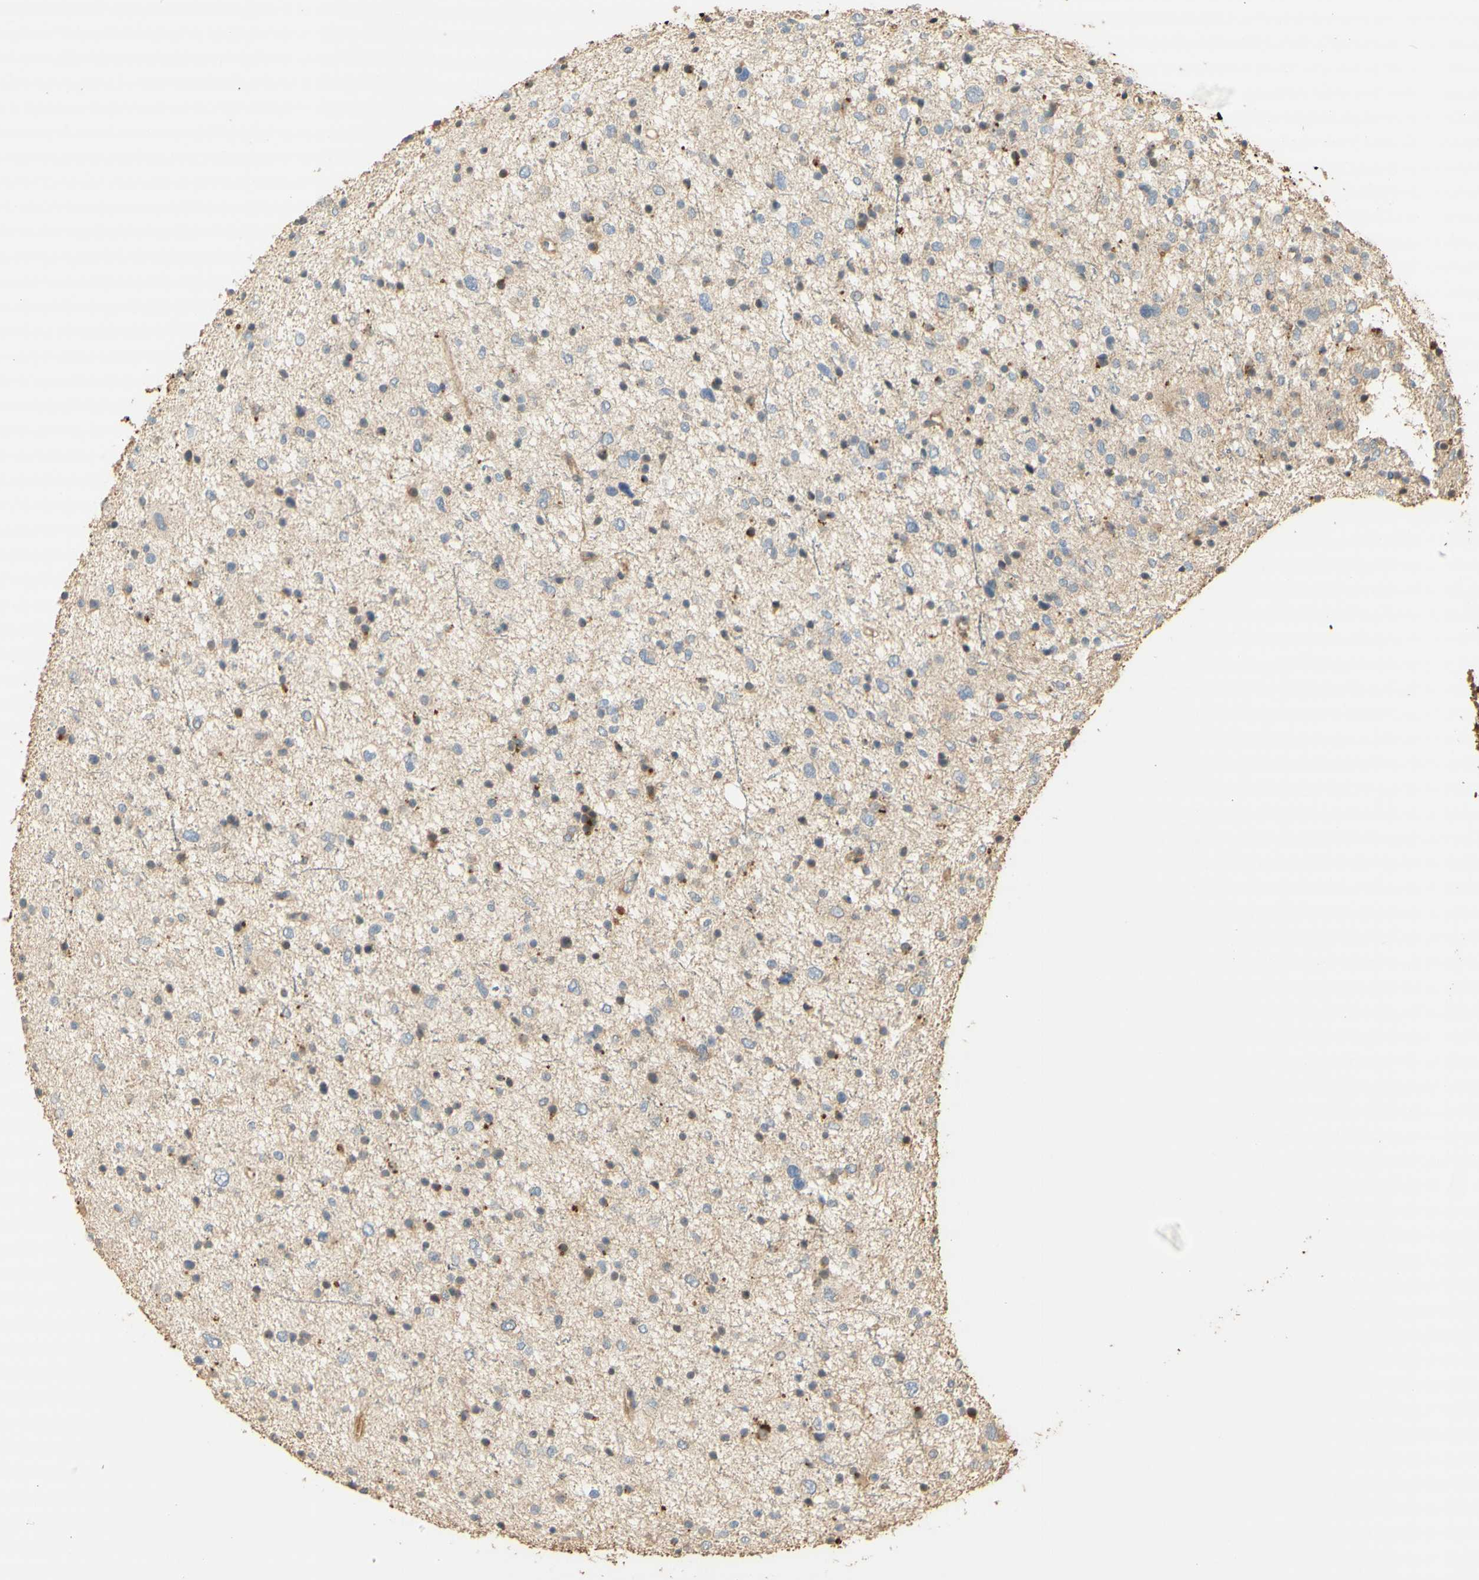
{"staining": {"intensity": "strong", "quantity": "<25%", "location": "cytoplasmic/membranous"}, "tissue": "glioma", "cell_type": "Tumor cells", "image_type": "cancer", "snomed": [{"axis": "morphology", "description": "Glioma, malignant, Low grade"}, {"axis": "topography", "description": "Brain"}], "caption": "Human glioma stained with a protein marker reveals strong staining in tumor cells.", "gene": "AGER", "patient": {"sex": "female", "age": 37}}